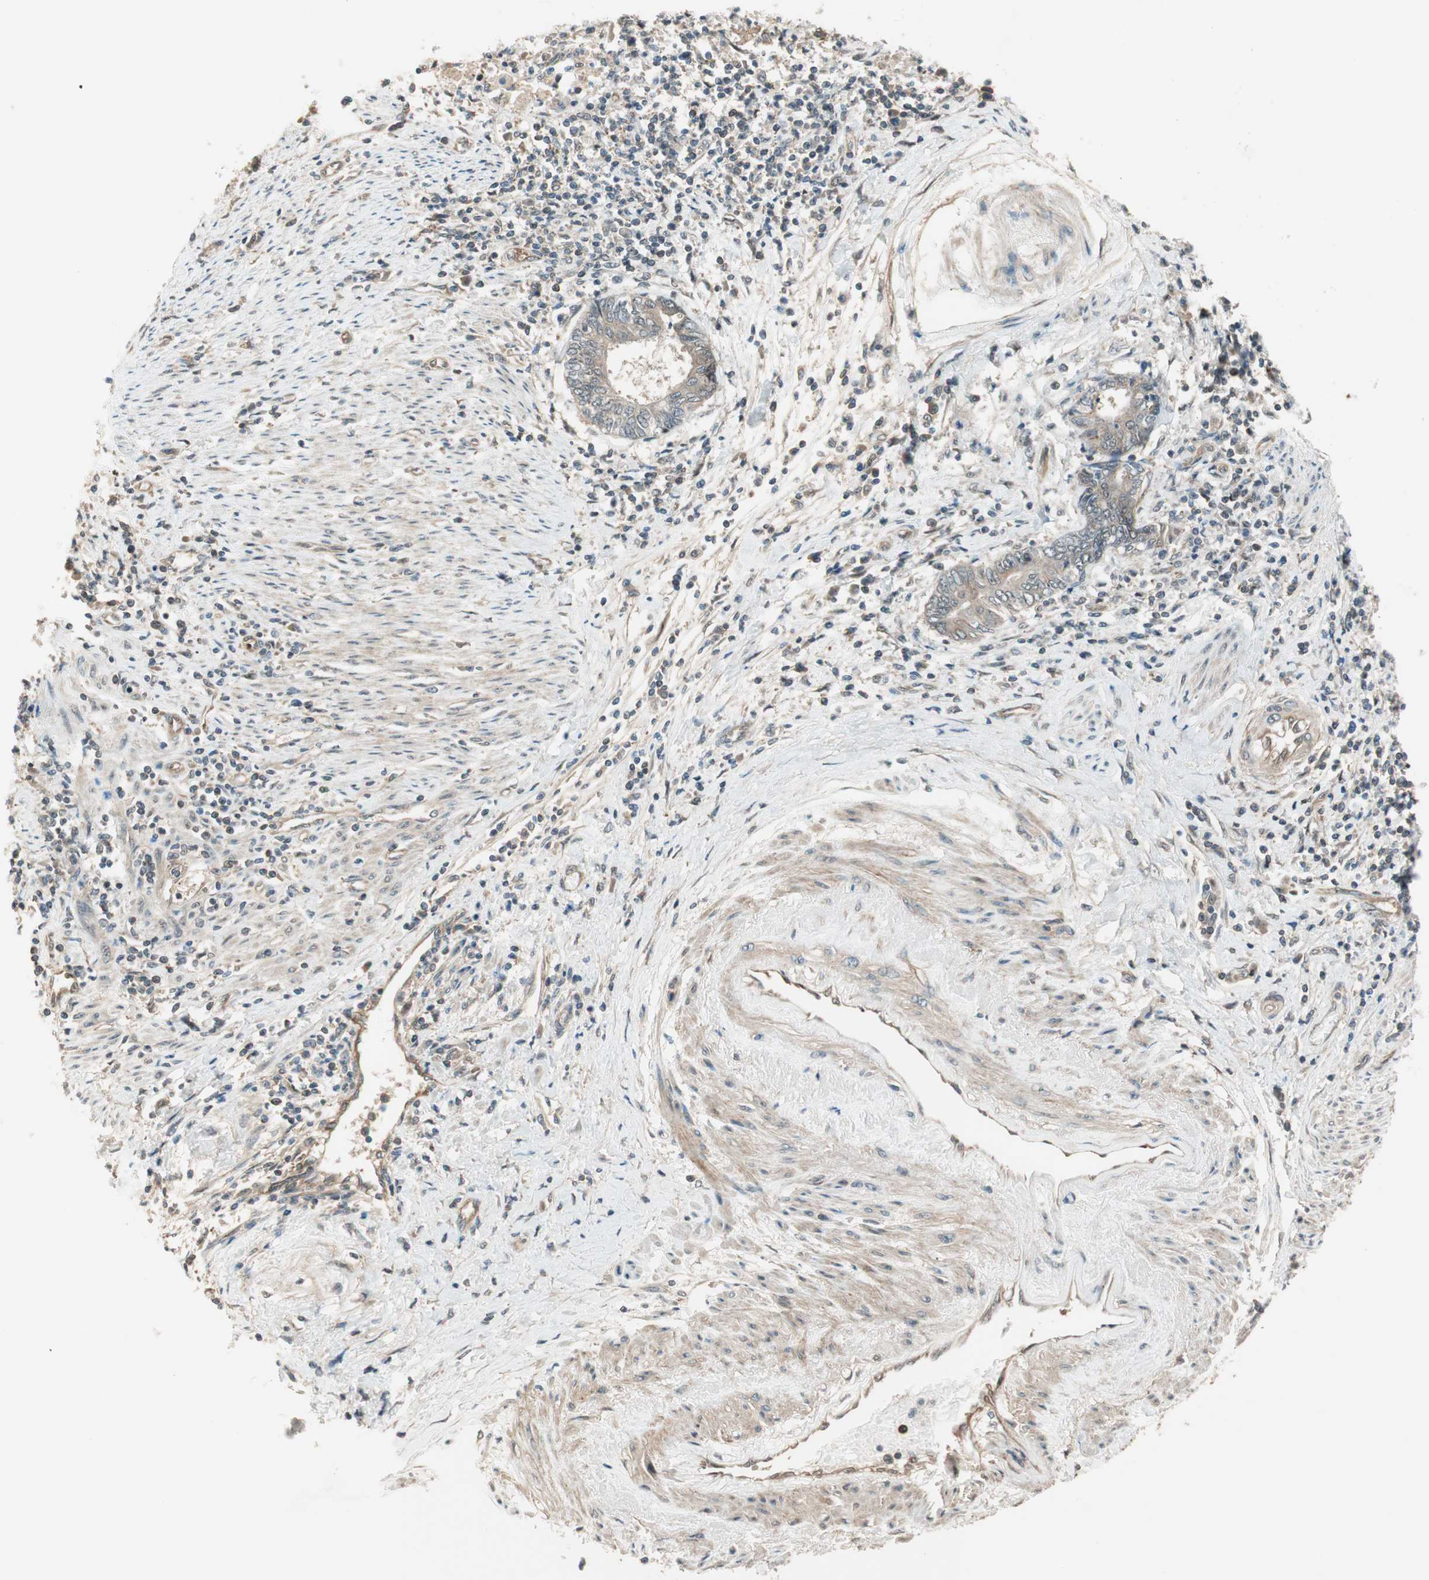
{"staining": {"intensity": "weak", "quantity": ">75%", "location": "cytoplasmic/membranous"}, "tissue": "endometrial cancer", "cell_type": "Tumor cells", "image_type": "cancer", "snomed": [{"axis": "morphology", "description": "Adenocarcinoma, NOS"}, {"axis": "topography", "description": "Uterus"}, {"axis": "topography", "description": "Endometrium"}], "caption": "Human endometrial cancer (adenocarcinoma) stained with a brown dye shows weak cytoplasmic/membranous positive expression in approximately >75% of tumor cells.", "gene": "PSMD8", "patient": {"sex": "female", "age": 70}}